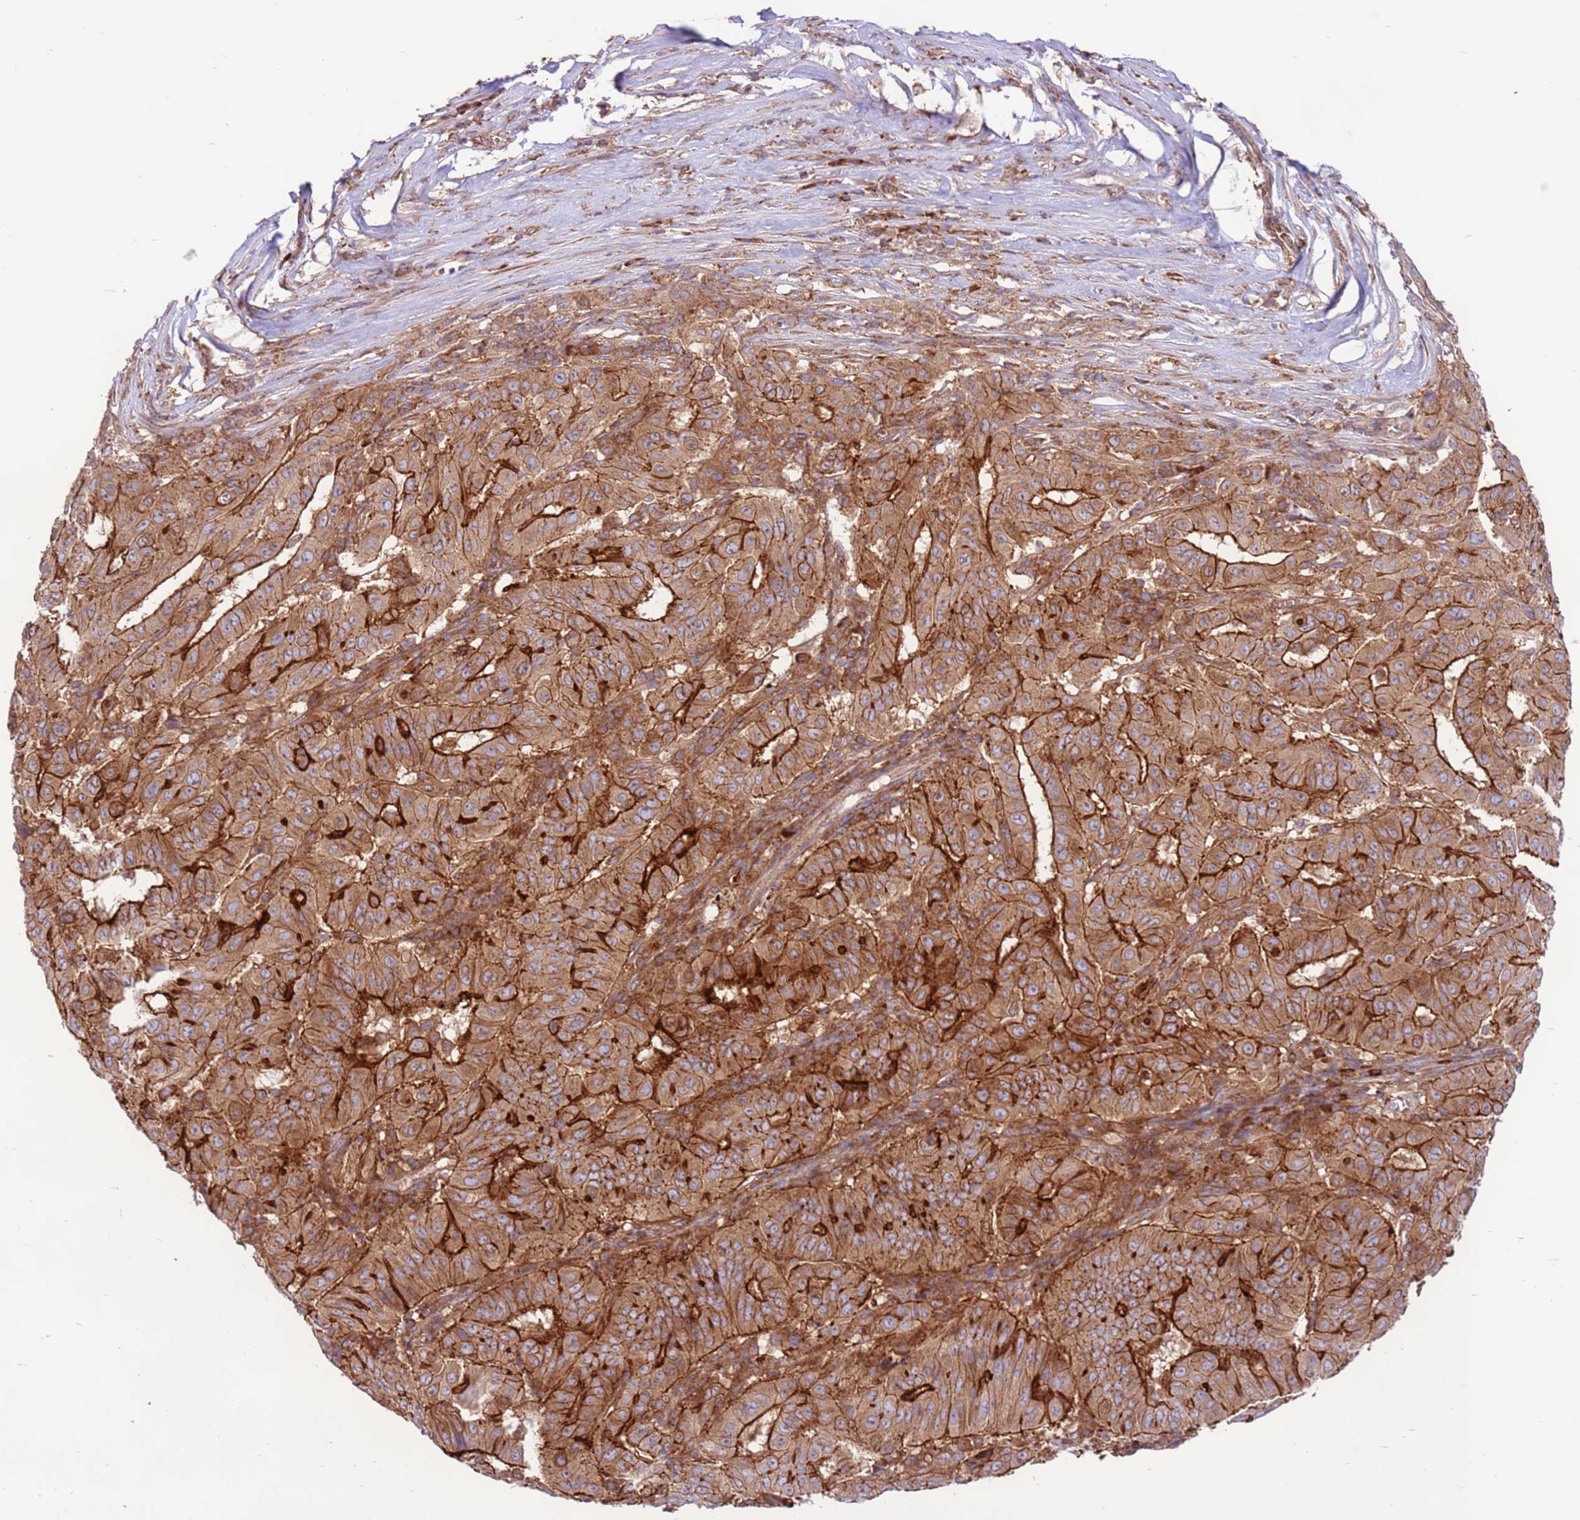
{"staining": {"intensity": "strong", "quantity": ">75%", "location": "cytoplasmic/membranous"}, "tissue": "pancreatic cancer", "cell_type": "Tumor cells", "image_type": "cancer", "snomed": [{"axis": "morphology", "description": "Adenocarcinoma, NOS"}, {"axis": "topography", "description": "Pancreas"}], "caption": "Immunohistochemical staining of human pancreatic adenocarcinoma demonstrates strong cytoplasmic/membranous protein positivity in about >75% of tumor cells. The staining was performed using DAB (3,3'-diaminobenzidine), with brown indicating positive protein expression. Nuclei are stained blue with hematoxylin.", "gene": "DDX19B", "patient": {"sex": "male", "age": 63}}